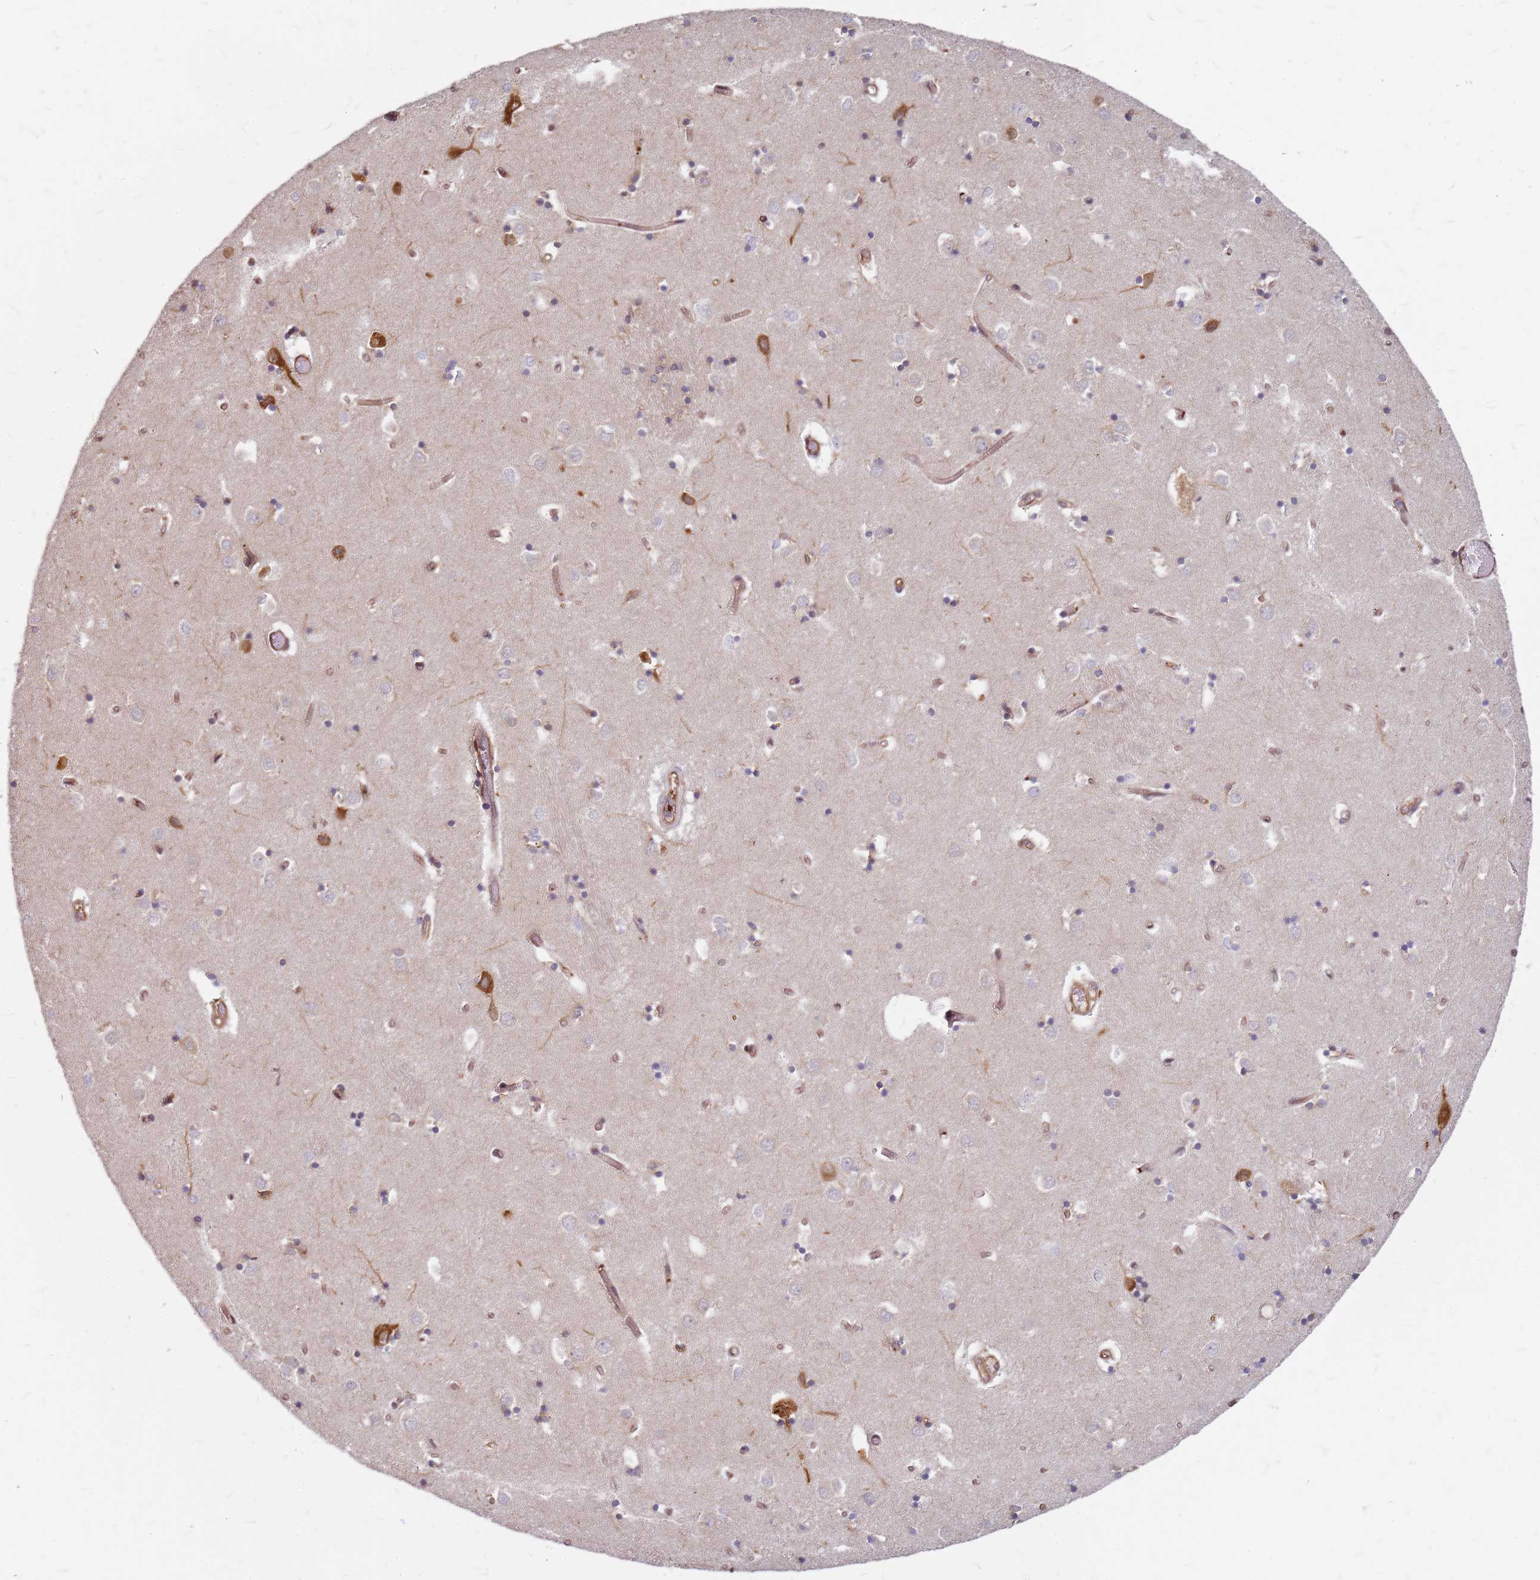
{"staining": {"intensity": "negative", "quantity": "none", "location": "none"}, "tissue": "caudate", "cell_type": "Glial cells", "image_type": "normal", "snomed": [{"axis": "morphology", "description": "Normal tissue, NOS"}, {"axis": "topography", "description": "Lateral ventricle wall"}], "caption": "The micrograph reveals no significant expression in glial cells of caudate. (Stains: DAB immunohistochemistry with hematoxylin counter stain, Microscopy: brightfield microscopy at high magnification).", "gene": "HDX", "patient": {"sex": "male", "age": 70}}